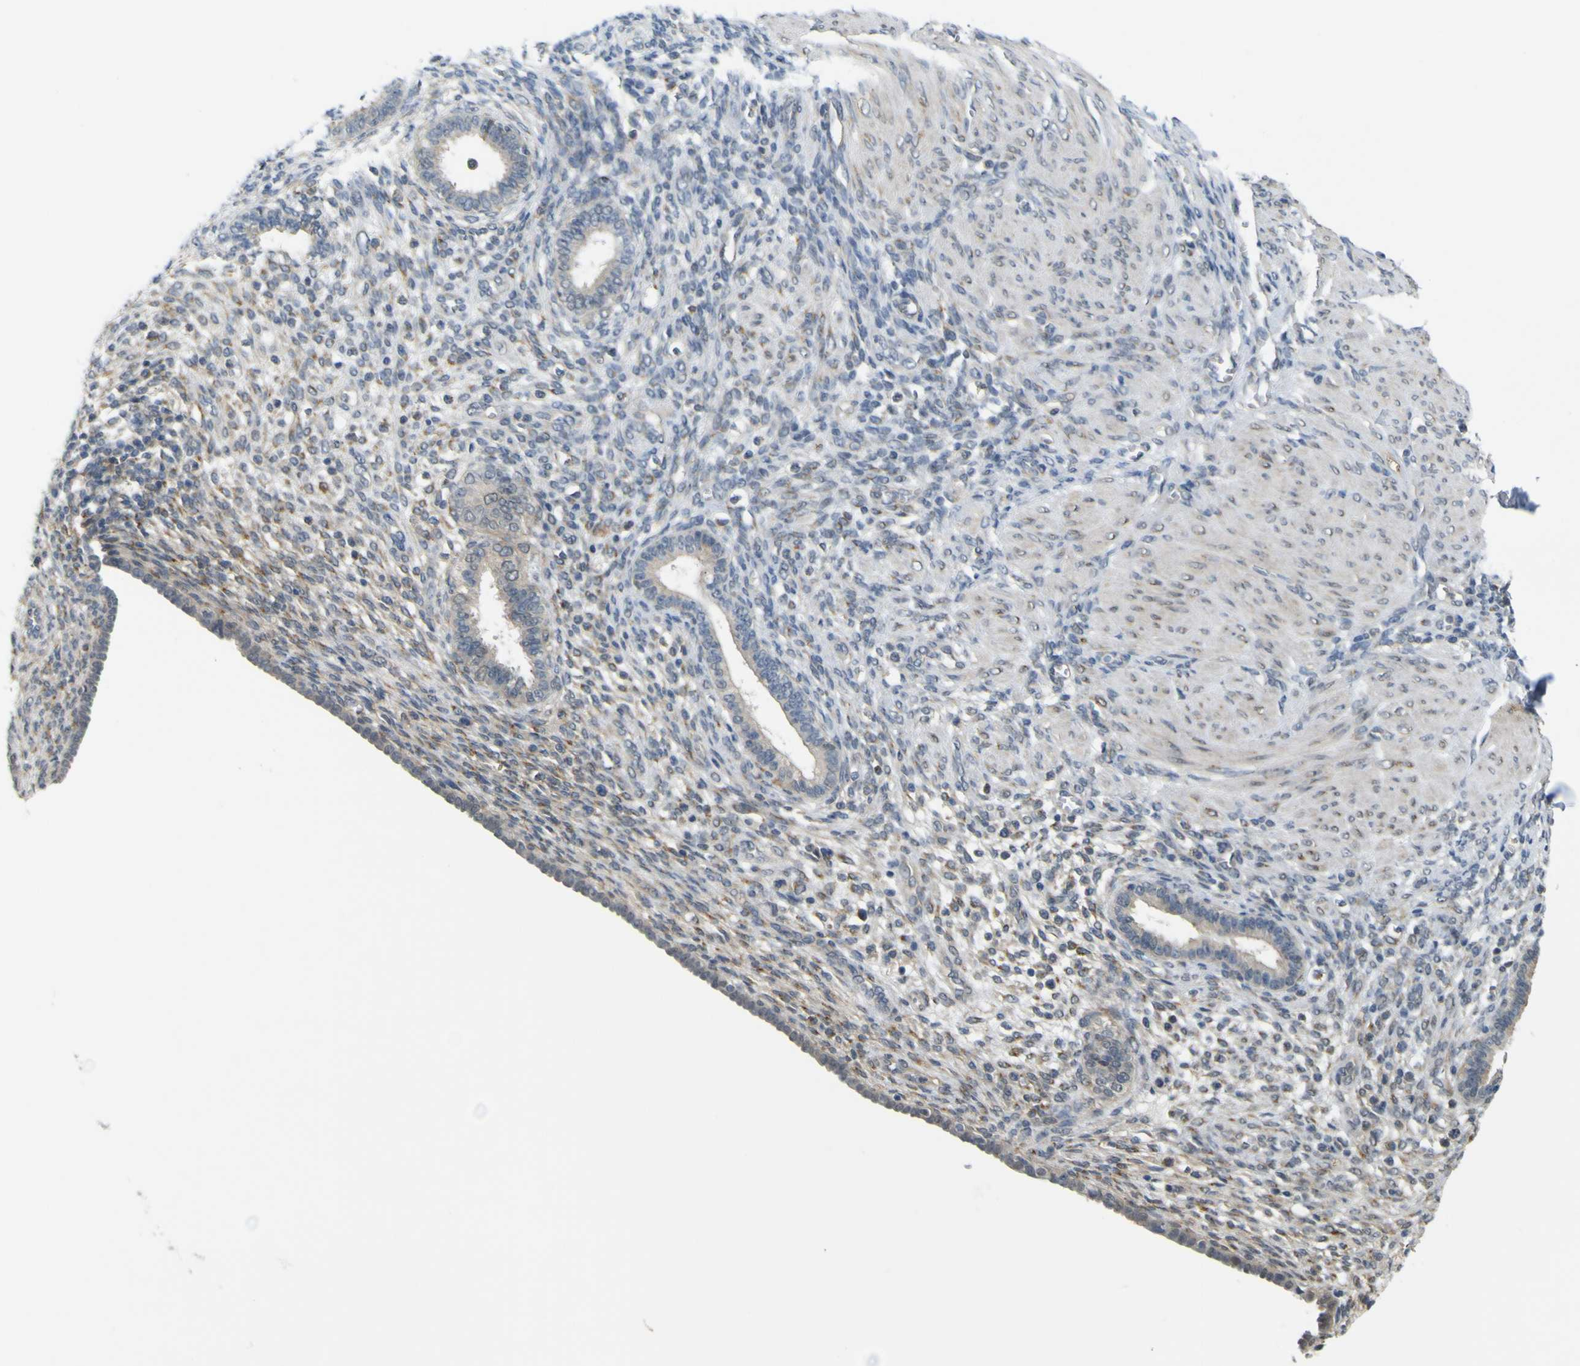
{"staining": {"intensity": "weak", "quantity": "<25%", "location": "cytoplasmic/membranous"}, "tissue": "endometrium", "cell_type": "Cells in endometrial stroma", "image_type": "normal", "snomed": [{"axis": "morphology", "description": "Normal tissue, NOS"}, {"axis": "topography", "description": "Endometrium"}], "caption": "Protein analysis of unremarkable endometrium demonstrates no significant staining in cells in endometrial stroma. (DAB immunohistochemistry, high magnification).", "gene": "IGF2R", "patient": {"sex": "female", "age": 72}}